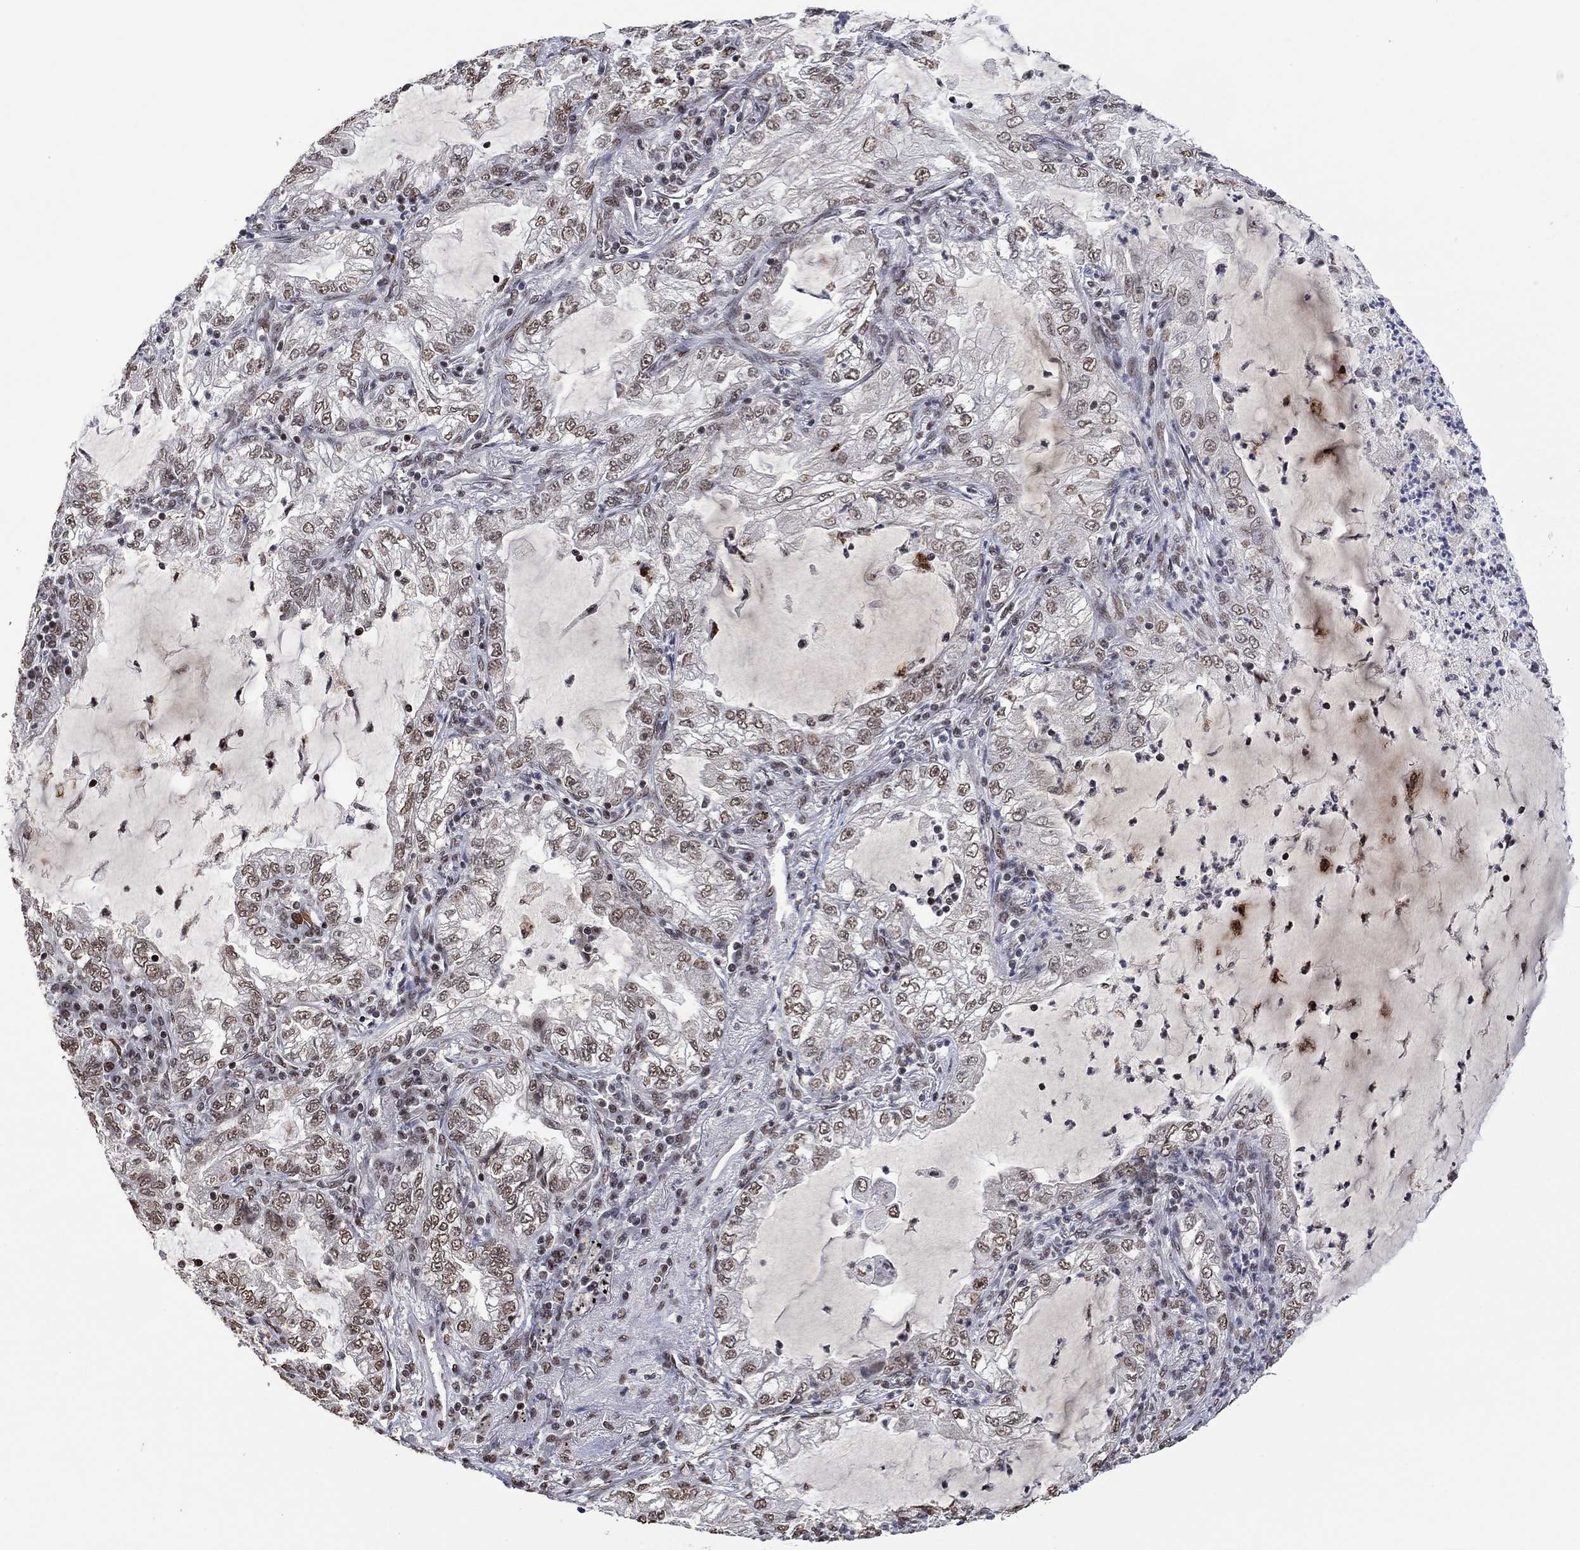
{"staining": {"intensity": "weak", "quantity": "<25%", "location": "nuclear"}, "tissue": "lung cancer", "cell_type": "Tumor cells", "image_type": "cancer", "snomed": [{"axis": "morphology", "description": "Adenocarcinoma, NOS"}, {"axis": "topography", "description": "Lung"}], "caption": "Immunohistochemistry (IHC) of human lung cancer (adenocarcinoma) reveals no positivity in tumor cells.", "gene": "EHMT1", "patient": {"sex": "female", "age": 73}}